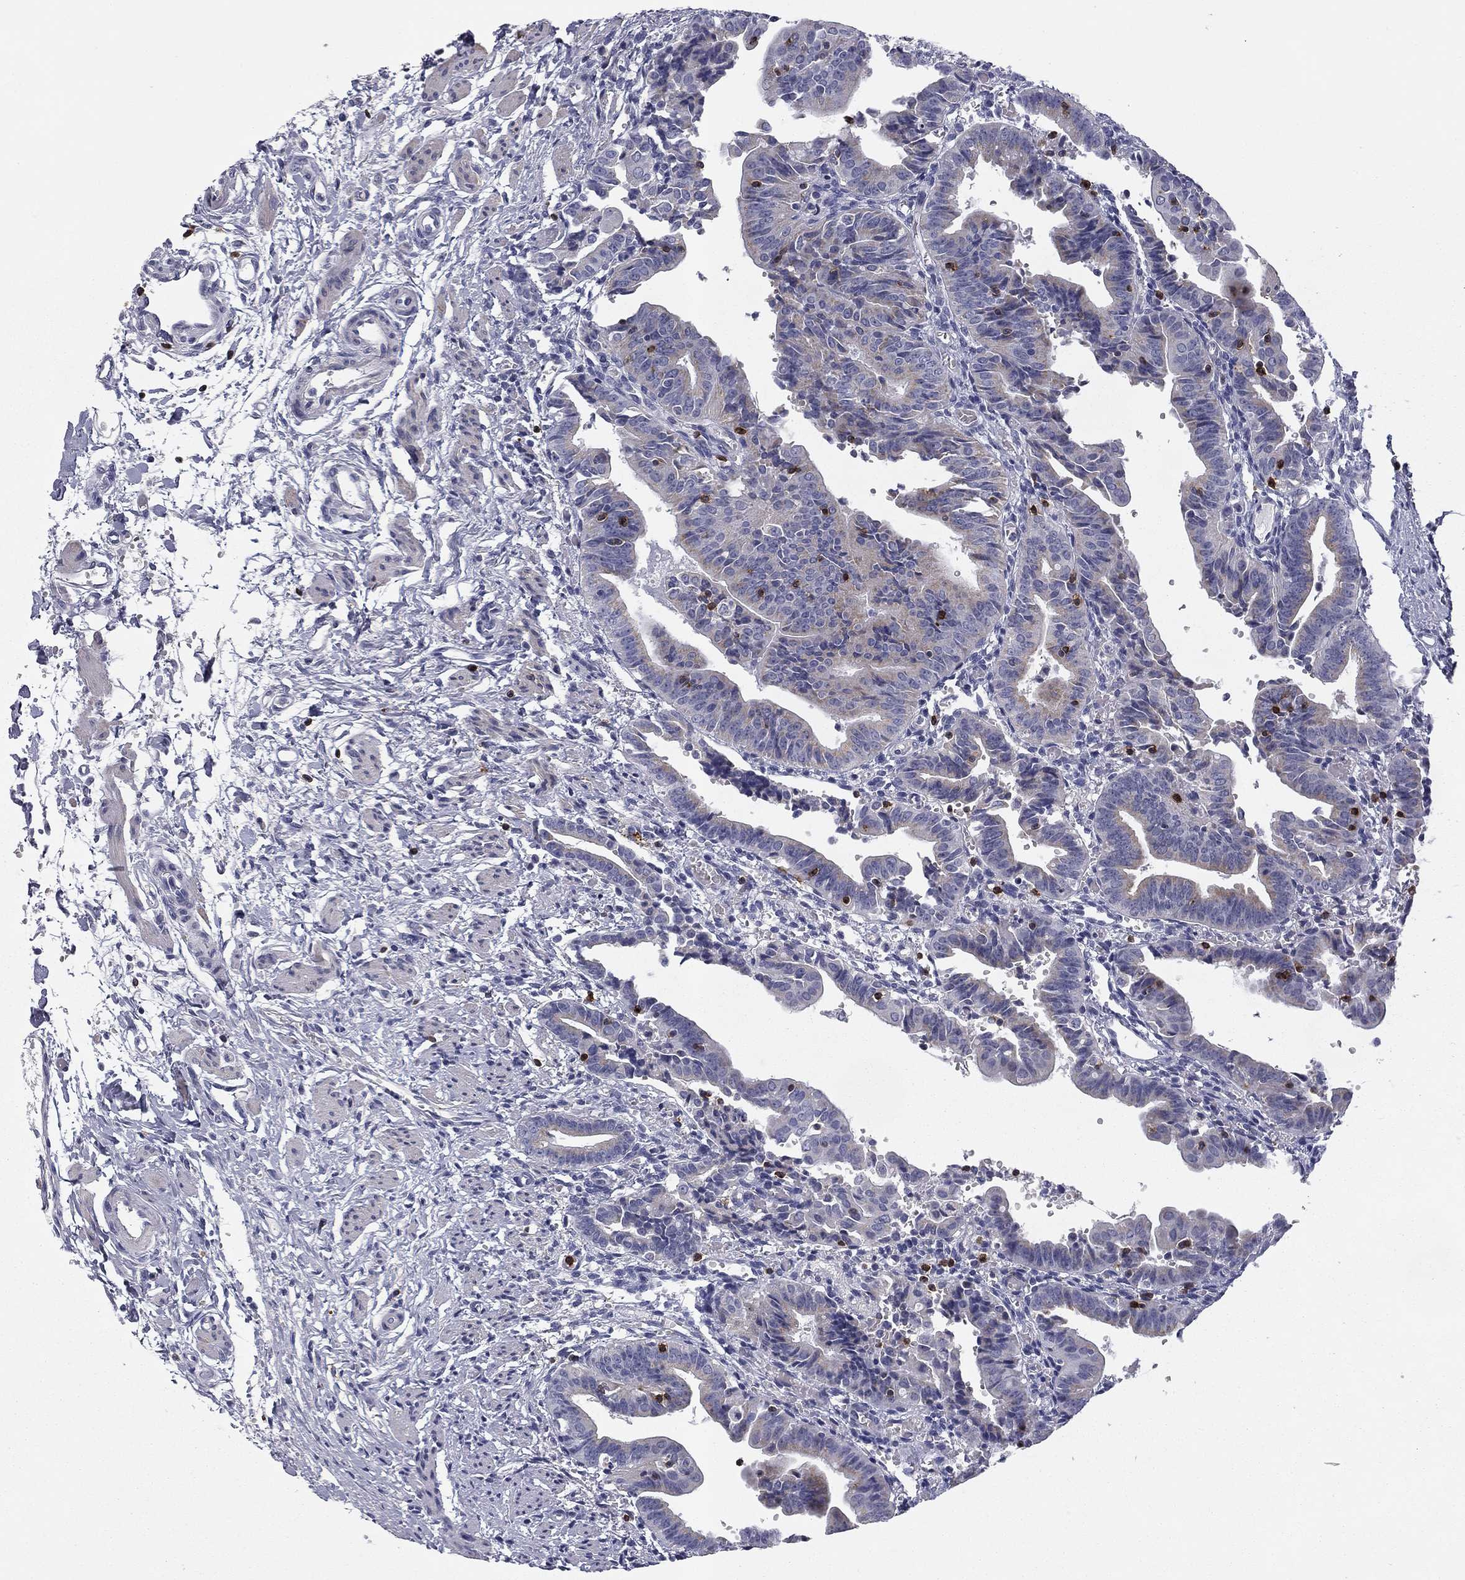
{"staining": {"intensity": "weak", "quantity": "<25%", "location": "cytoplasmic/membranous"}, "tissue": "fallopian tube", "cell_type": "Glandular cells", "image_type": "normal", "snomed": [{"axis": "morphology", "description": "Normal tissue, NOS"}, {"axis": "morphology", "description": "Carcinoma, endometroid"}, {"axis": "topography", "description": "Fallopian tube"}, {"axis": "topography", "description": "Ovary"}], "caption": "A high-resolution micrograph shows immunohistochemistry staining of normal fallopian tube, which exhibits no significant staining in glandular cells.", "gene": "TRAT1", "patient": {"sex": "female", "age": 42}}